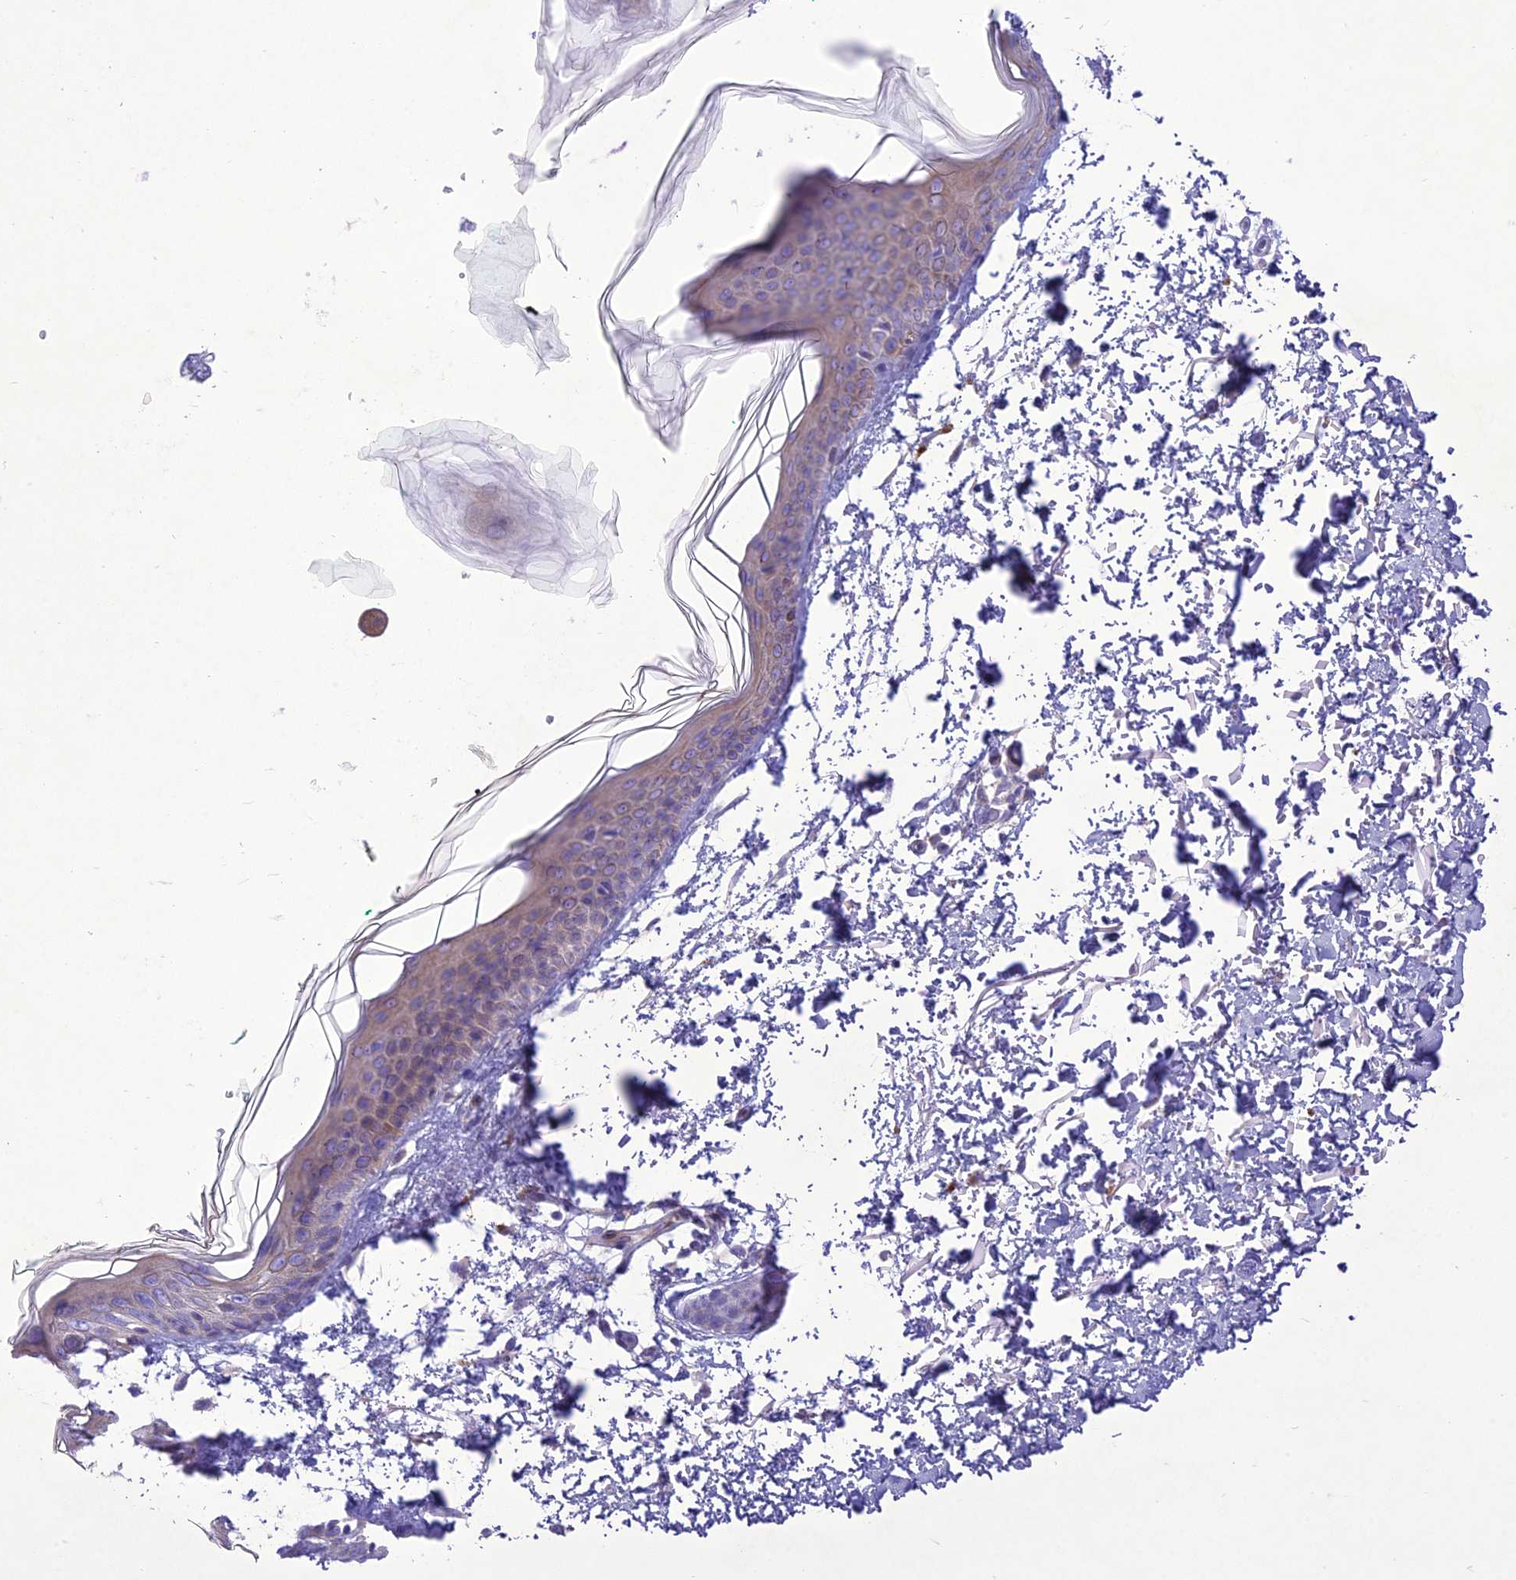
{"staining": {"intensity": "negative", "quantity": "none", "location": "none"}, "tissue": "skin", "cell_type": "Fibroblasts", "image_type": "normal", "snomed": [{"axis": "morphology", "description": "Normal tissue, NOS"}, {"axis": "topography", "description": "Skin"}], "caption": "Immunohistochemistry of normal skin reveals no expression in fibroblasts.", "gene": "SLC13A5", "patient": {"sex": "male", "age": 66}}